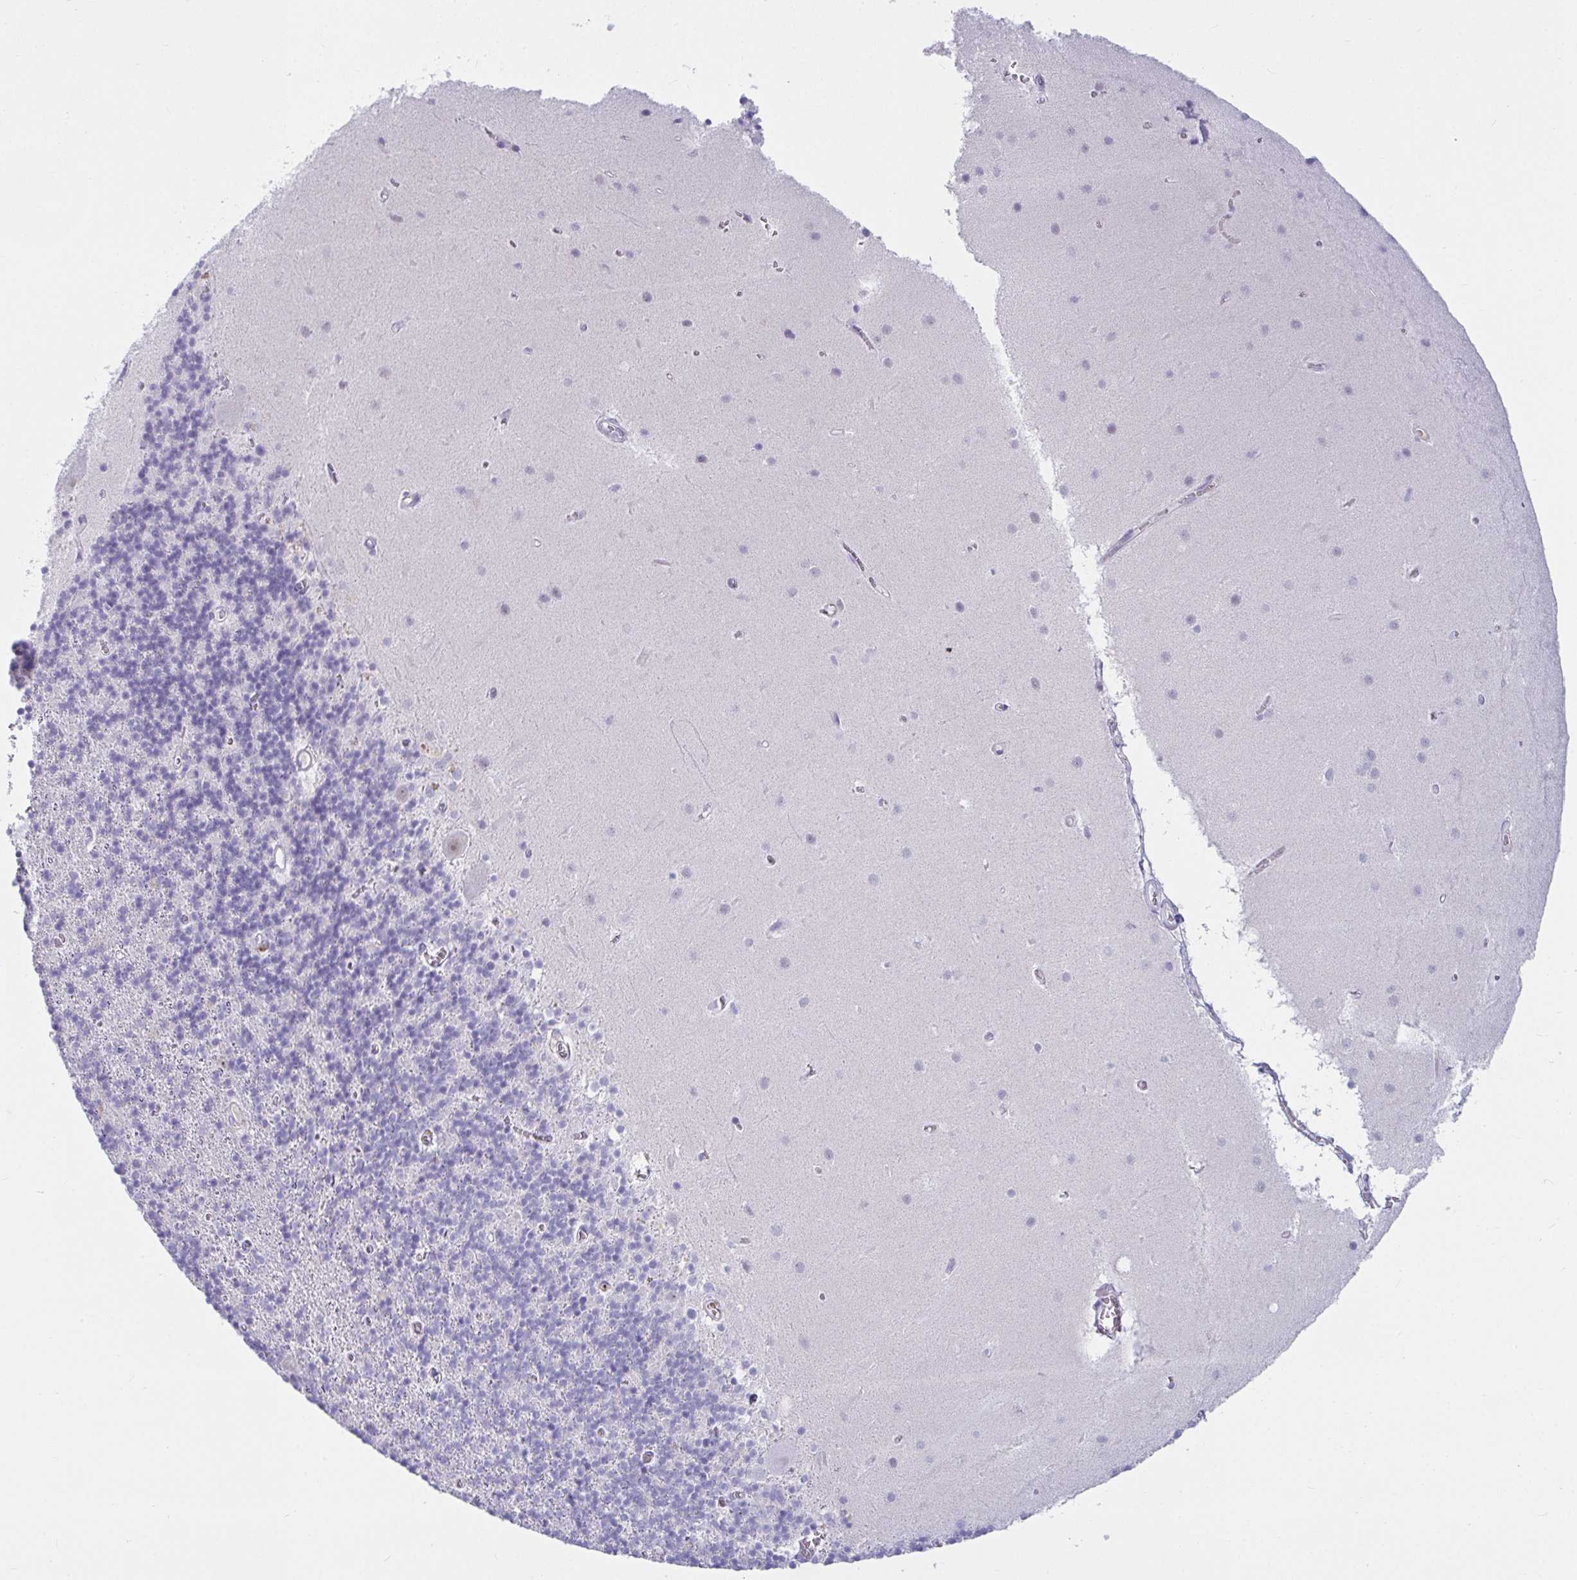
{"staining": {"intensity": "negative", "quantity": "none", "location": "none"}, "tissue": "cerebellum", "cell_type": "Cells in granular layer", "image_type": "normal", "snomed": [{"axis": "morphology", "description": "Normal tissue, NOS"}, {"axis": "topography", "description": "Cerebellum"}], "caption": "An immunohistochemistry (IHC) photomicrograph of normal cerebellum is shown. There is no staining in cells in granular layer of cerebellum. The staining is performed using DAB brown chromogen with nuclei counter-stained in using hematoxylin.", "gene": "NPY", "patient": {"sex": "male", "age": 70}}